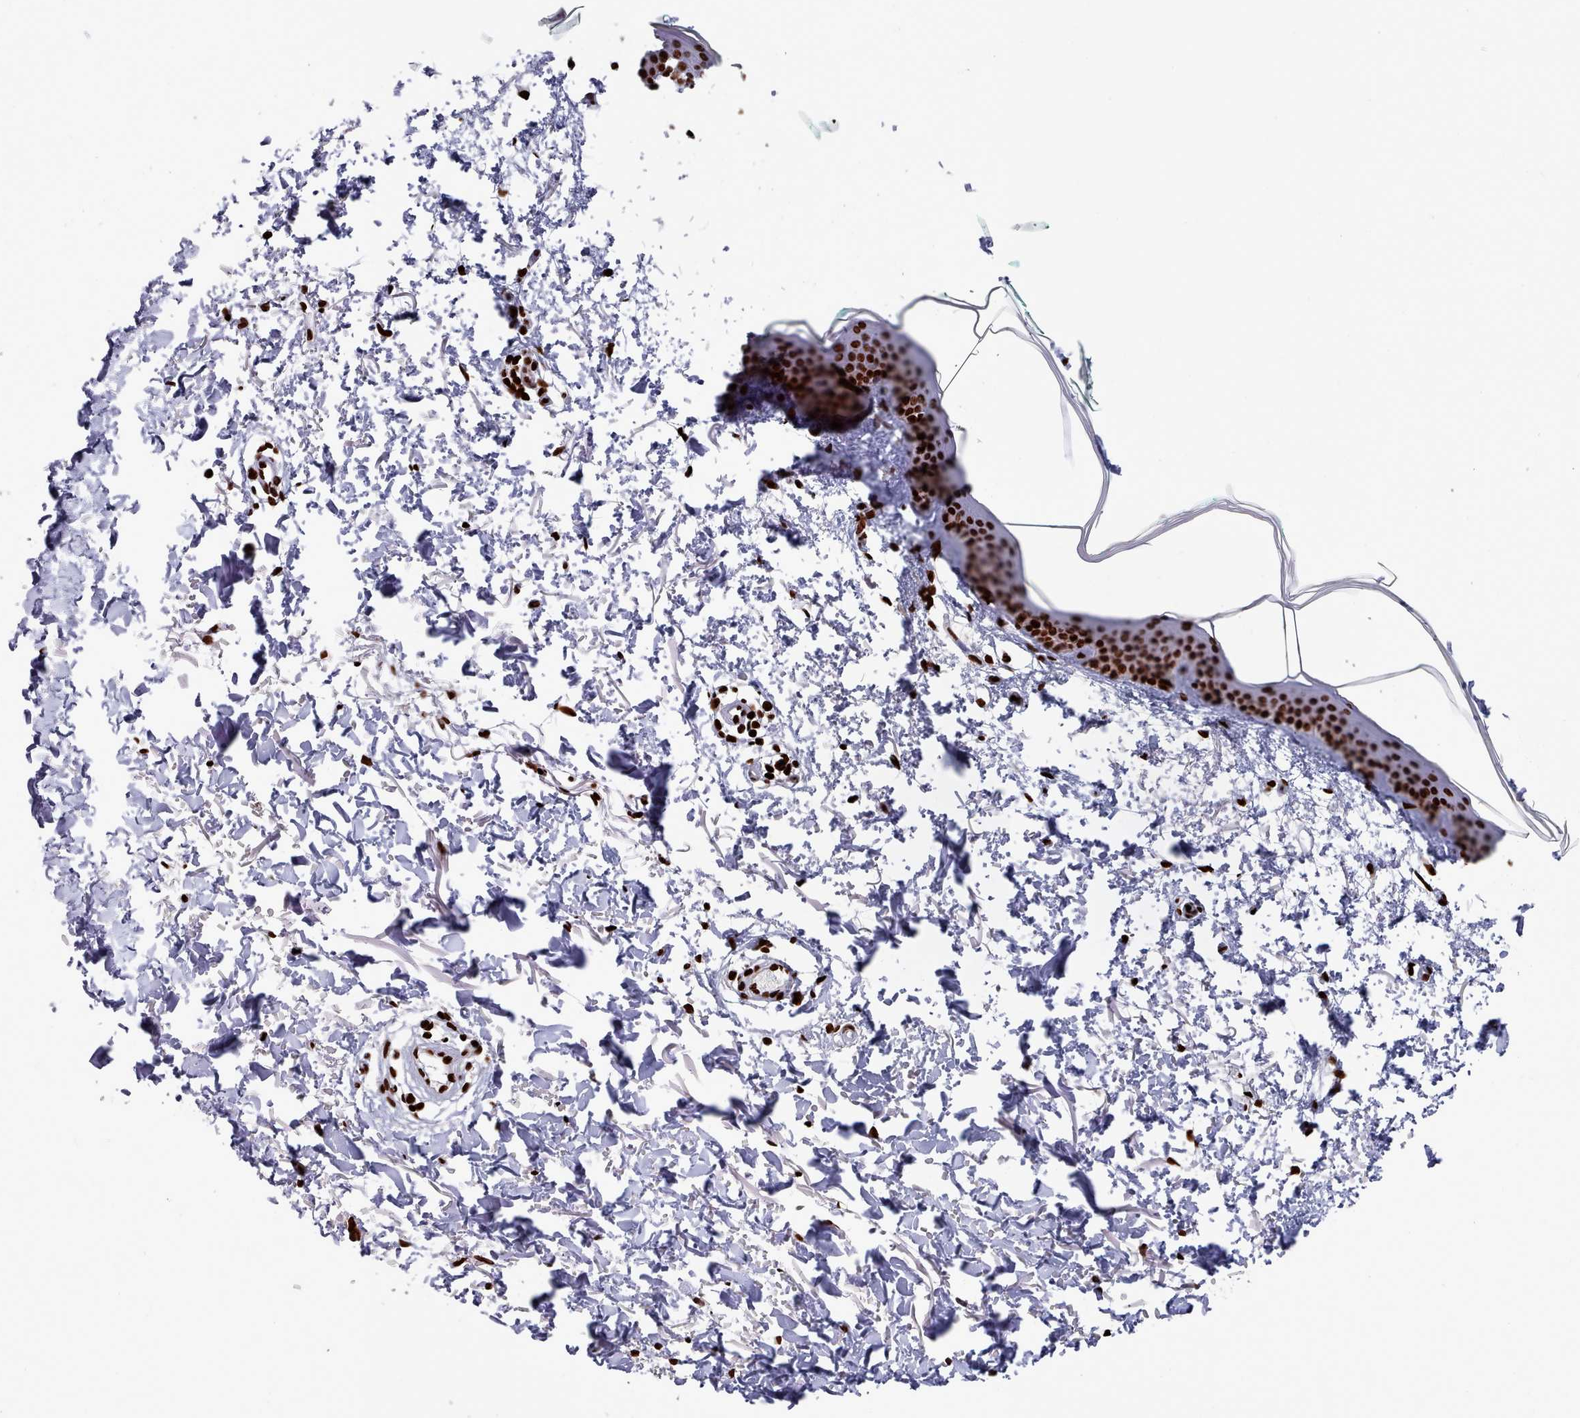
{"staining": {"intensity": "strong", "quantity": ">75%", "location": "nuclear"}, "tissue": "skin", "cell_type": "Fibroblasts", "image_type": "normal", "snomed": [{"axis": "morphology", "description": "Normal tissue, NOS"}, {"axis": "topography", "description": "Skin"}], "caption": "IHC staining of benign skin, which displays high levels of strong nuclear expression in approximately >75% of fibroblasts indicating strong nuclear protein expression. The staining was performed using DAB (brown) for protein detection and nuclei were counterstained in hematoxylin (blue).", "gene": "PCDHB11", "patient": {"sex": "male", "age": 66}}